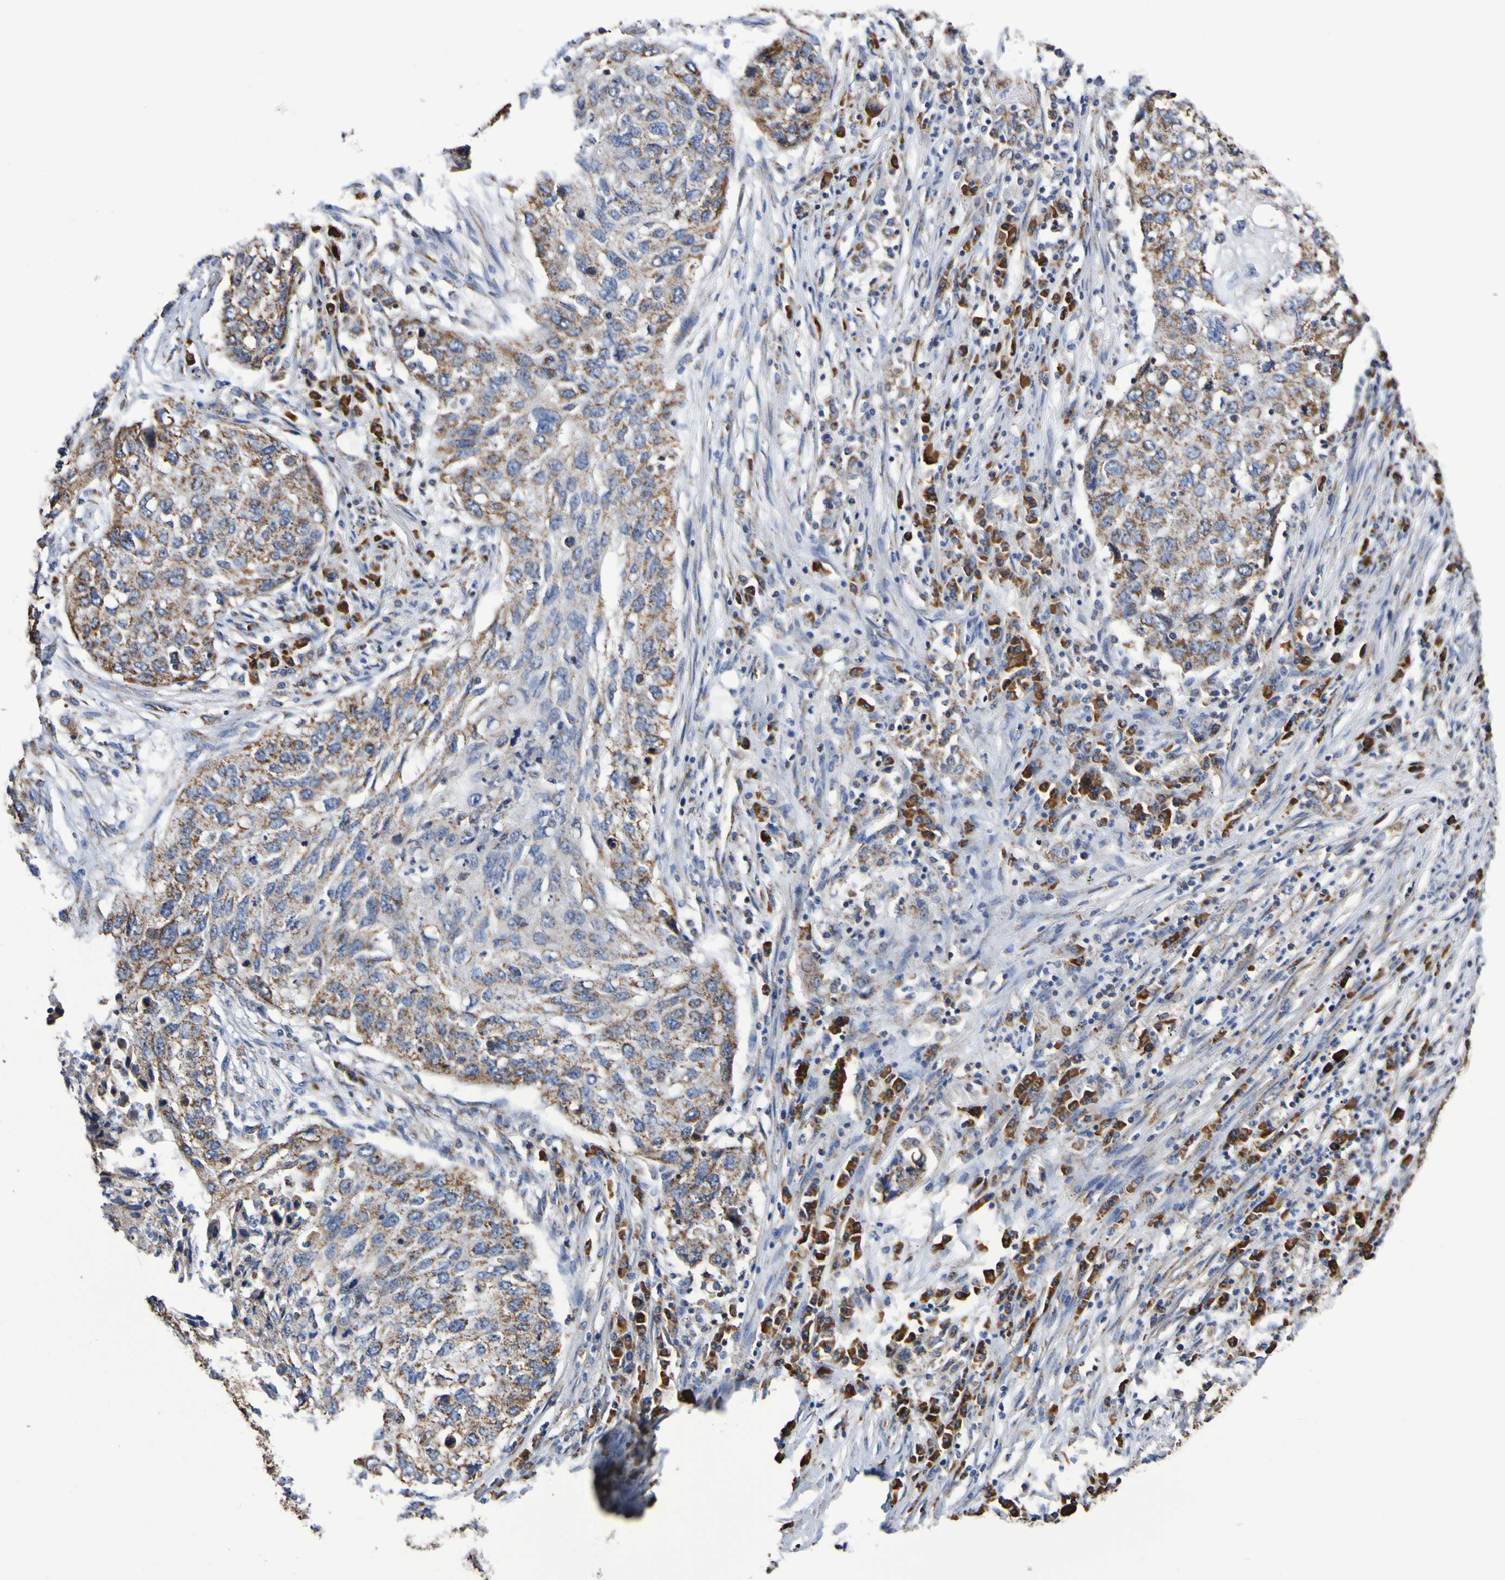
{"staining": {"intensity": "moderate", "quantity": ">75%", "location": "cytoplasmic/membranous"}, "tissue": "lung cancer", "cell_type": "Tumor cells", "image_type": "cancer", "snomed": [{"axis": "morphology", "description": "Squamous cell carcinoma, NOS"}, {"axis": "topography", "description": "Lung"}], "caption": "Lung squamous cell carcinoma was stained to show a protein in brown. There is medium levels of moderate cytoplasmic/membranous positivity in about >75% of tumor cells.", "gene": "IL18R1", "patient": {"sex": "female", "age": 63}}